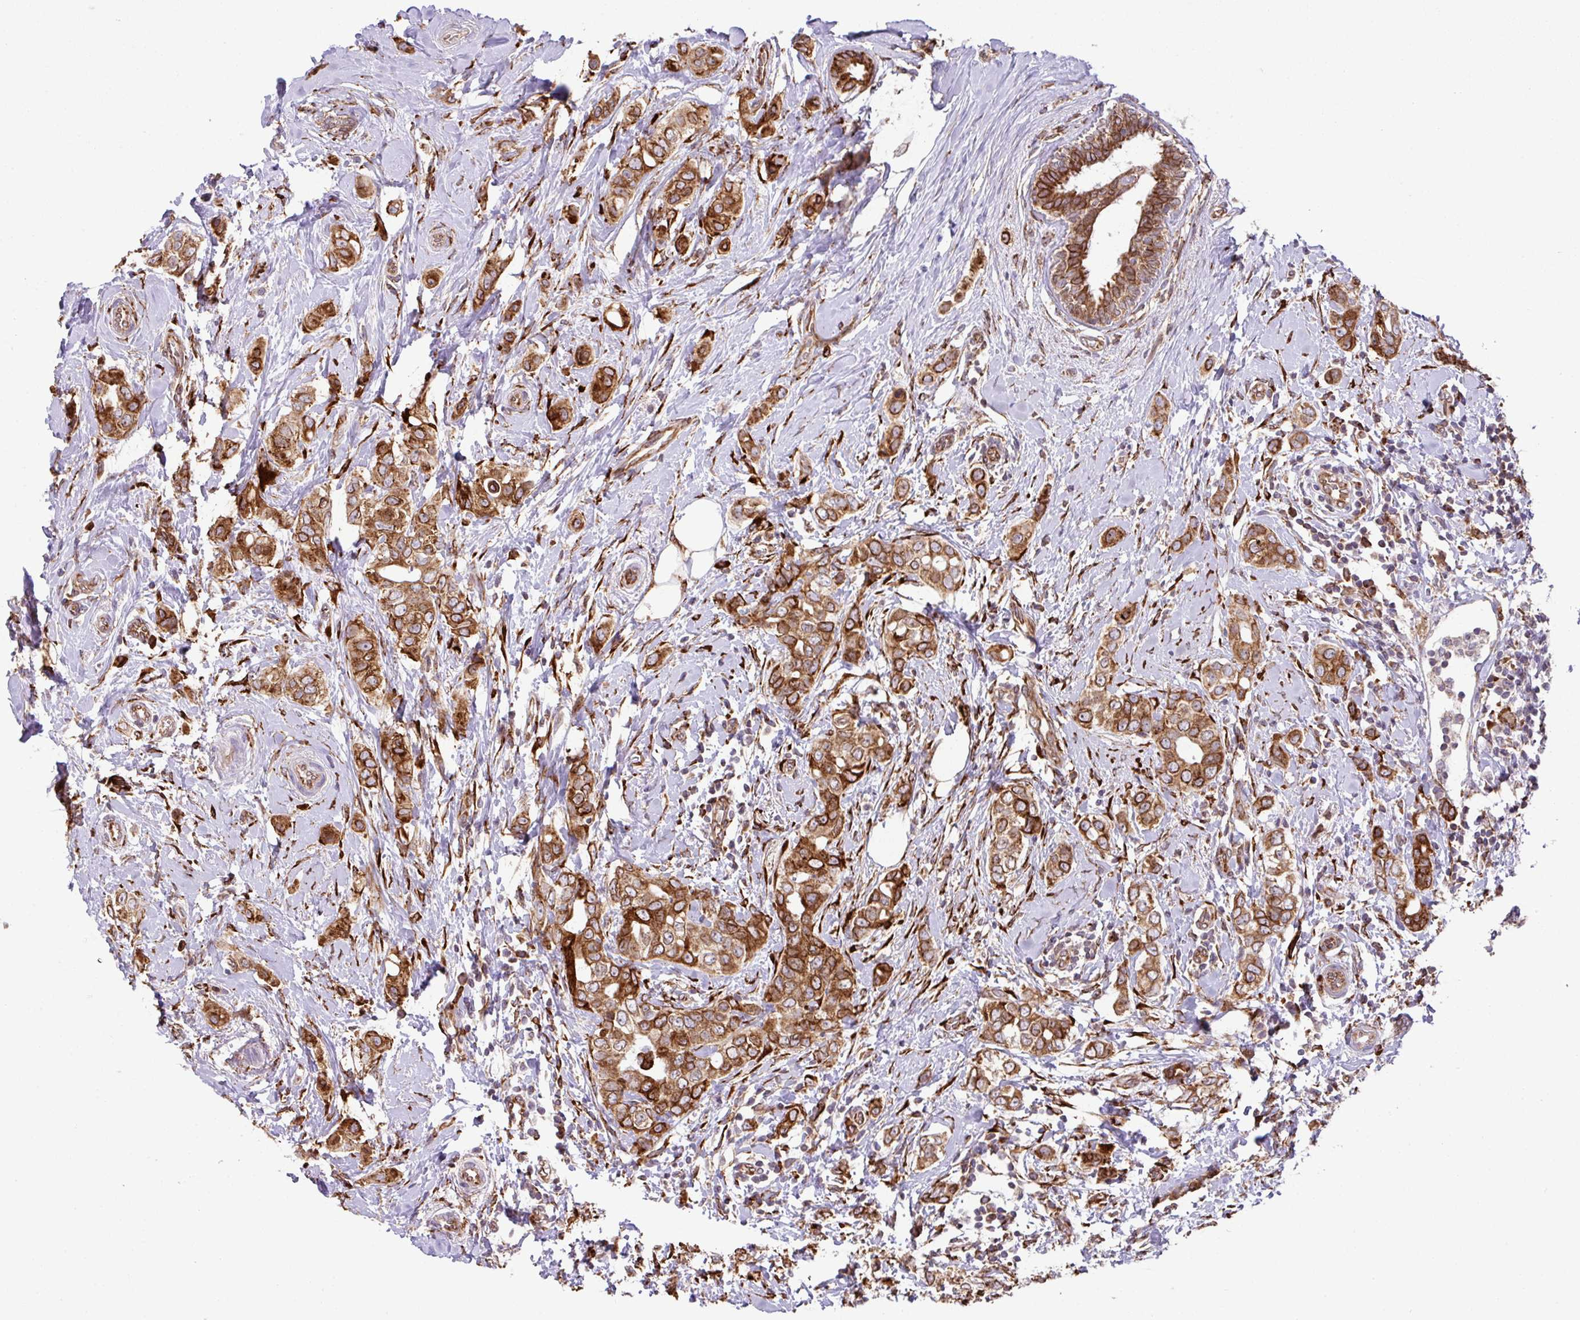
{"staining": {"intensity": "strong", "quantity": ">75%", "location": "cytoplasmic/membranous"}, "tissue": "breast cancer", "cell_type": "Tumor cells", "image_type": "cancer", "snomed": [{"axis": "morphology", "description": "Lobular carcinoma"}, {"axis": "topography", "description": "Breast"}], "caption": "Lobular carcinoma (breast) was stained to show a protein in brown. There is high levels of strong cytoplasmic/membranous expression in about >75% of tumor cells. The protein is stained brown, and the nuclei are stained in blue (DAB IHC with brightfield microscopy, high magnification).", "gene": "SLC39A7", "patient": {"sex": "female", "age": 51}}